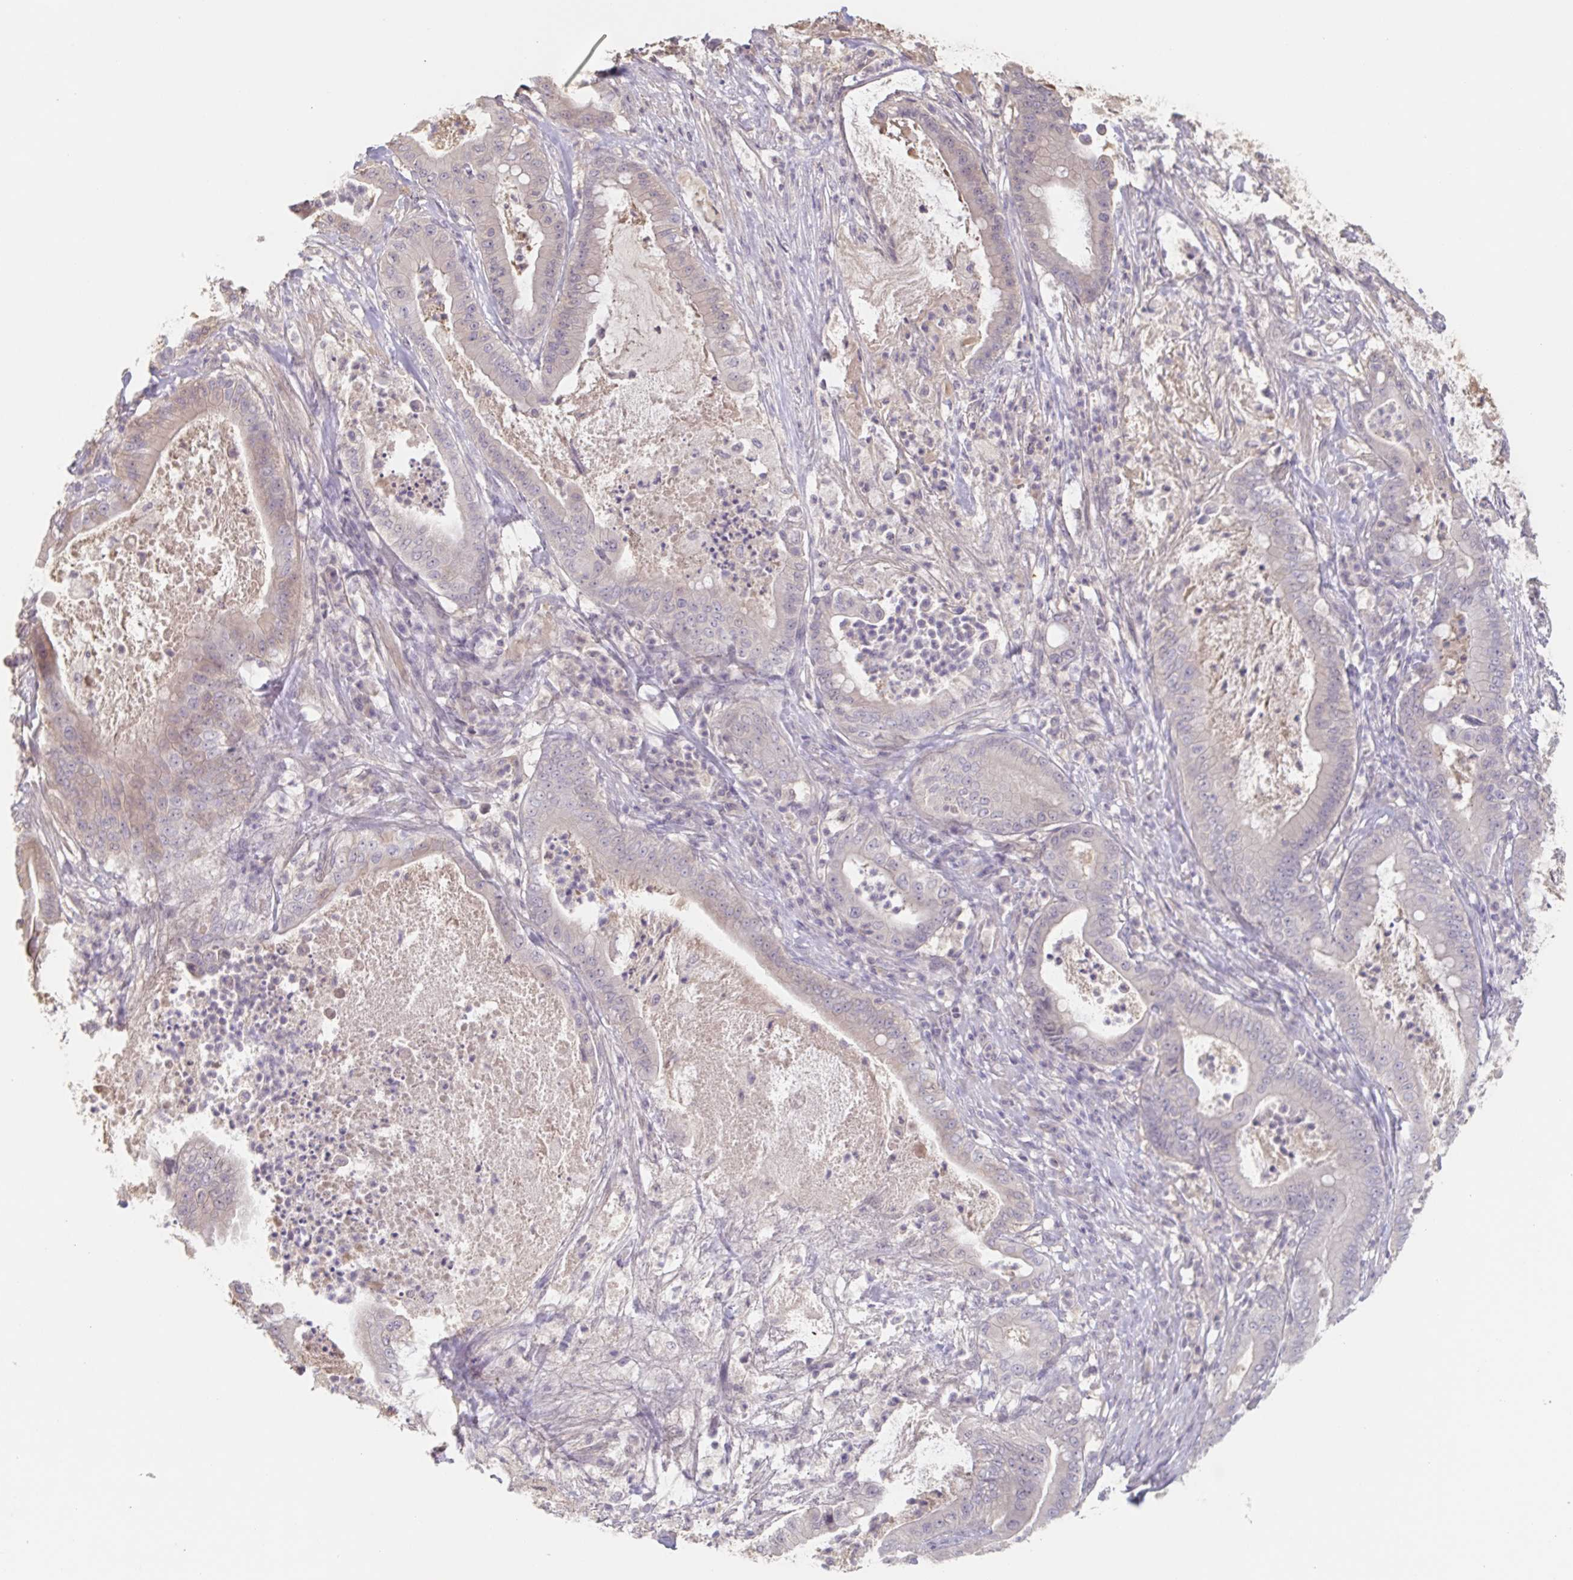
{"staining": {"intensity": "weak", "quantity": "<25%", "location": "cytoplasmic/membranous"}, "tissue": "pancreatic cancer", "cell_type": "Tumor cells", "image_type": "cancer", "snomed": [{"axis": "morphology", "description": "Adenocarcinoma, NOS"}, {"axis": "topography", "description": "Pancreas"}], "caption": "DAB immunohistochemical staining of human pancreatic cancer (adenocarcinoma) shows no significant positivity in tumor cells.", "gene": "INSL5", "patient": {"sex": "male", "age": 71}}